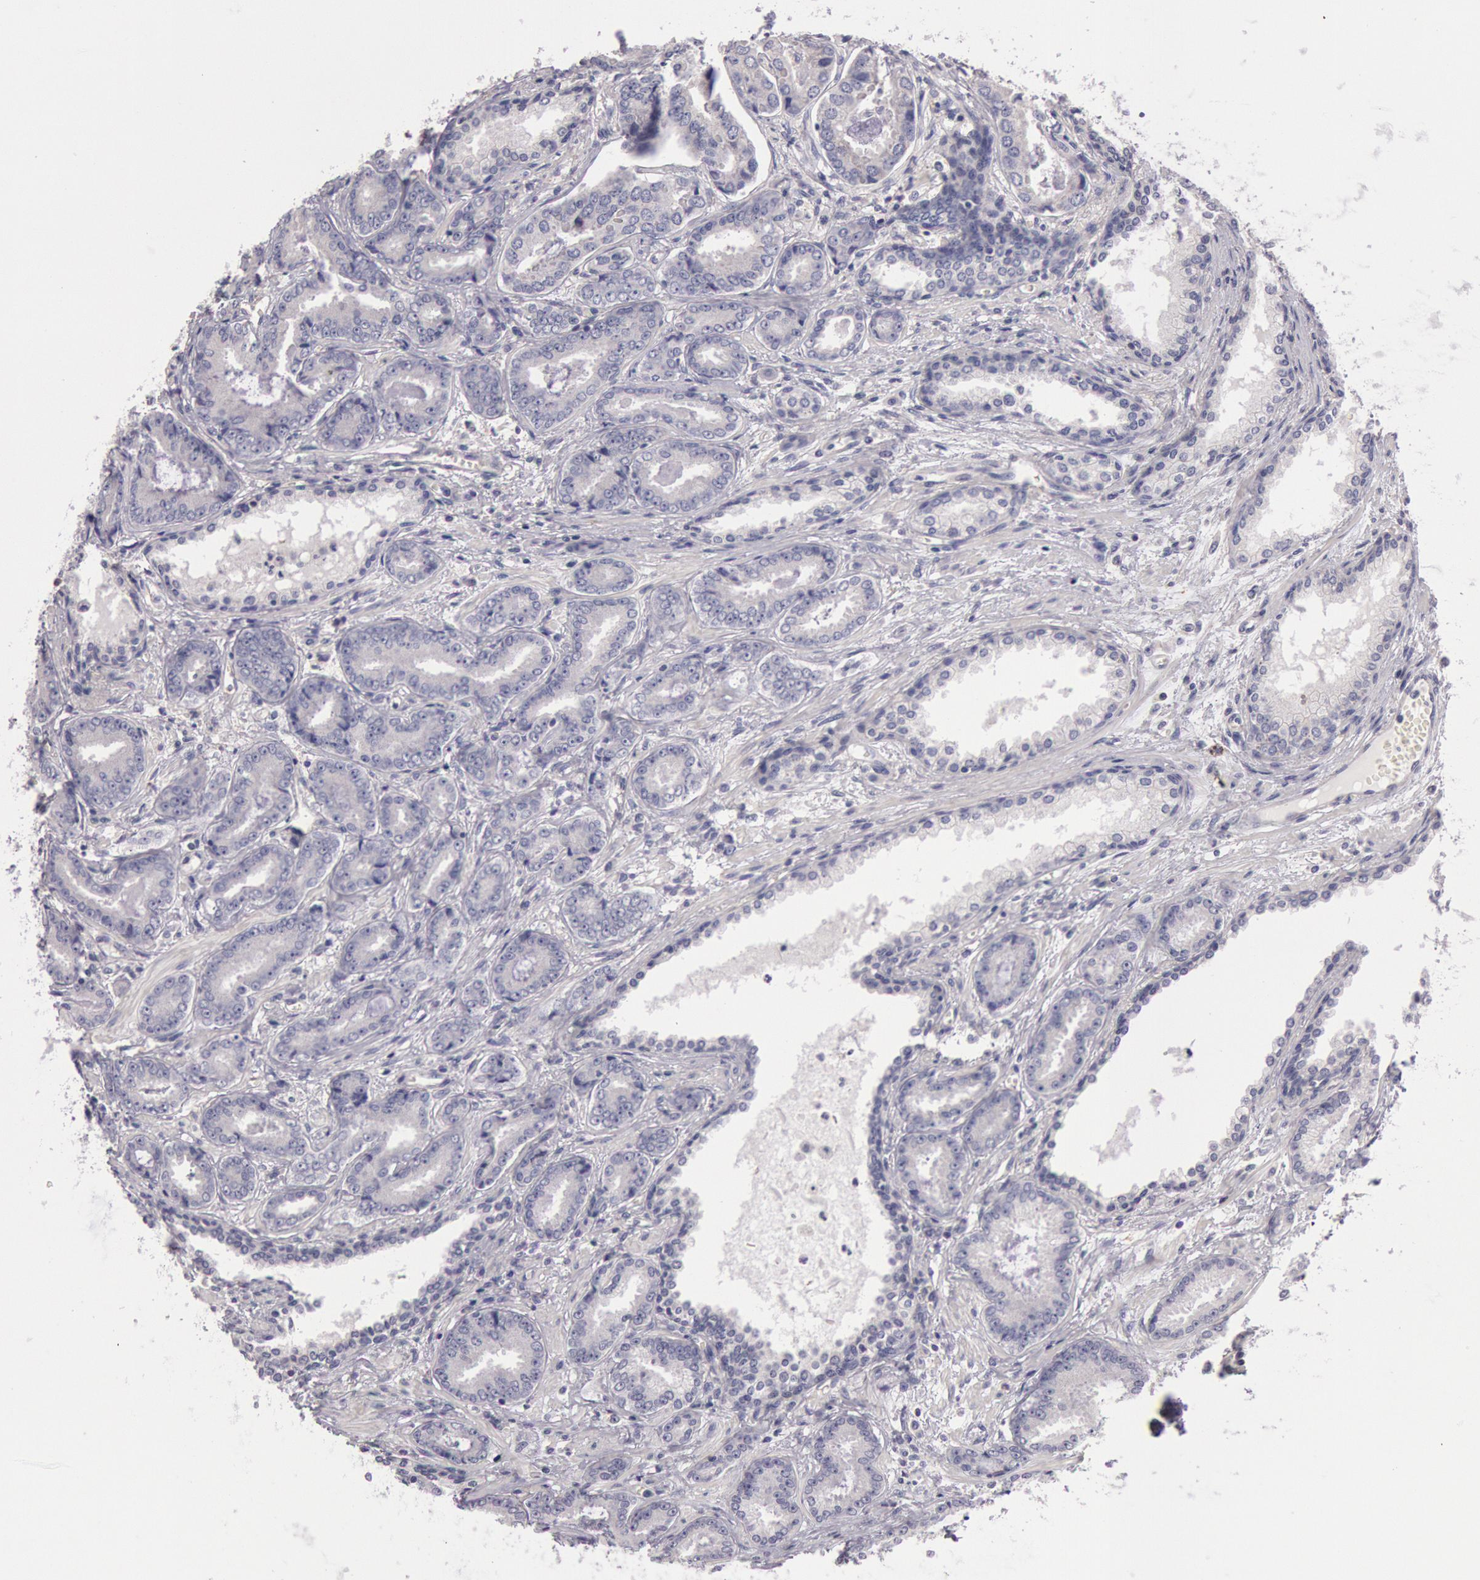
{"staining": {"intensity": "negative", "quantity": "none", "location": "none"}, "tissue": "prostate cancer", "cell_type": "Tumor cells", "image_type": "cancer", "snomed": [{"axis": "morphology", "description": "Adenocarcinoma, Low grade"}, {"axis": "topography", "description": "Prostate"}], "caption": "Prostate cancer (adenocarcinoma (low-grade)) was stained to show a protein in brown. There is no significant expression in tumor cells.", "gene": "TRIB2", "patient": {"sex": "male", "age": 65}}